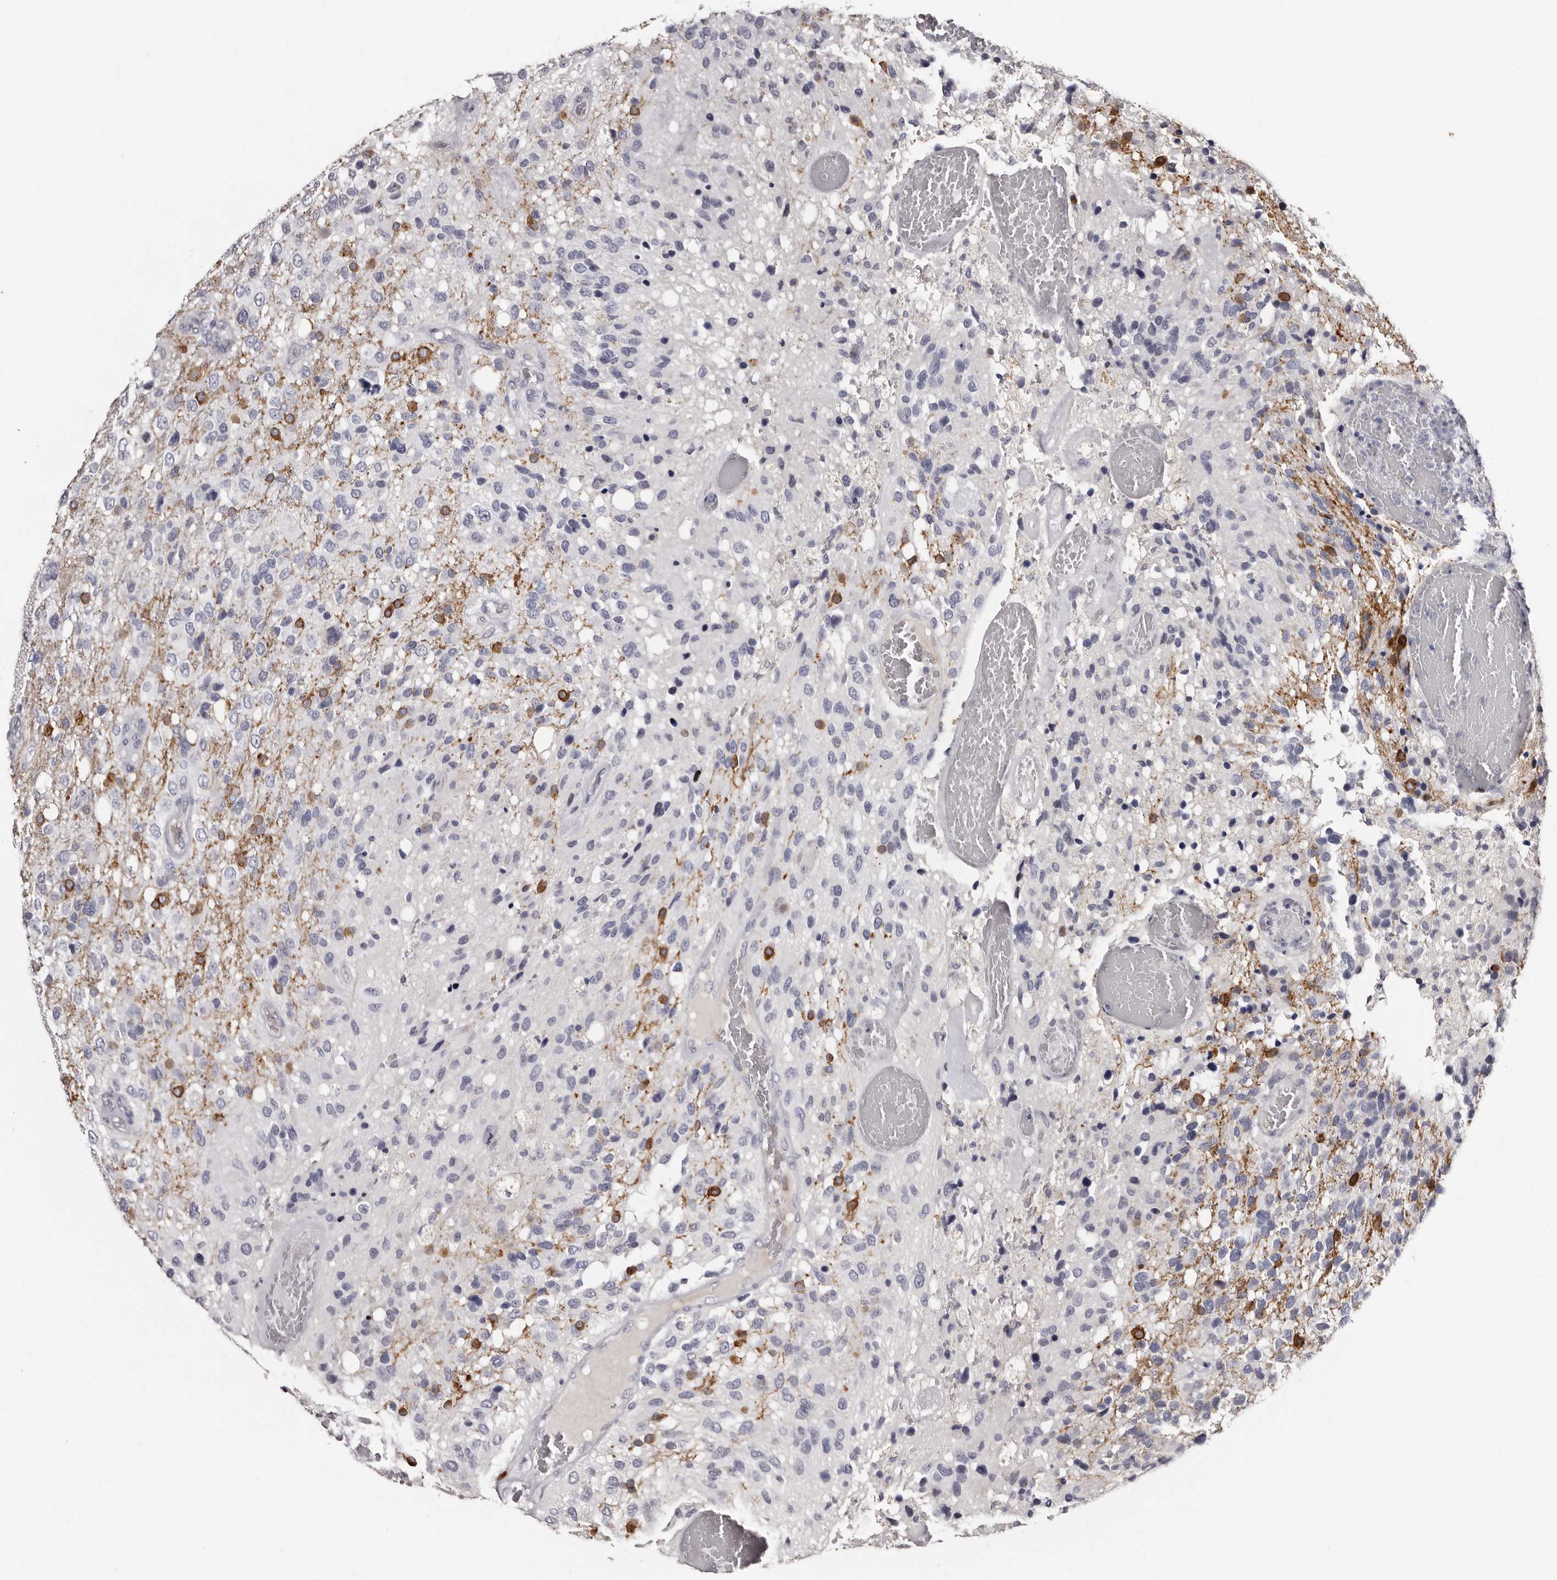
{"staining": {"intensity": "negative", "quantity": "none", "location": "none"}, "tissue": "glioma", "cell_type": "Tumor cells", "image_type": "cancer", "snomed": [{"axis": "morphology", "description": "Glioma, malignant, High grade"}, {"axis": "topography", "description": "Brain"}], "caption": "Tumor cells show no significant protein expression in glioma.", "gene": "TBC1D22B", "patient": {"sex": "female", "age": 58}}